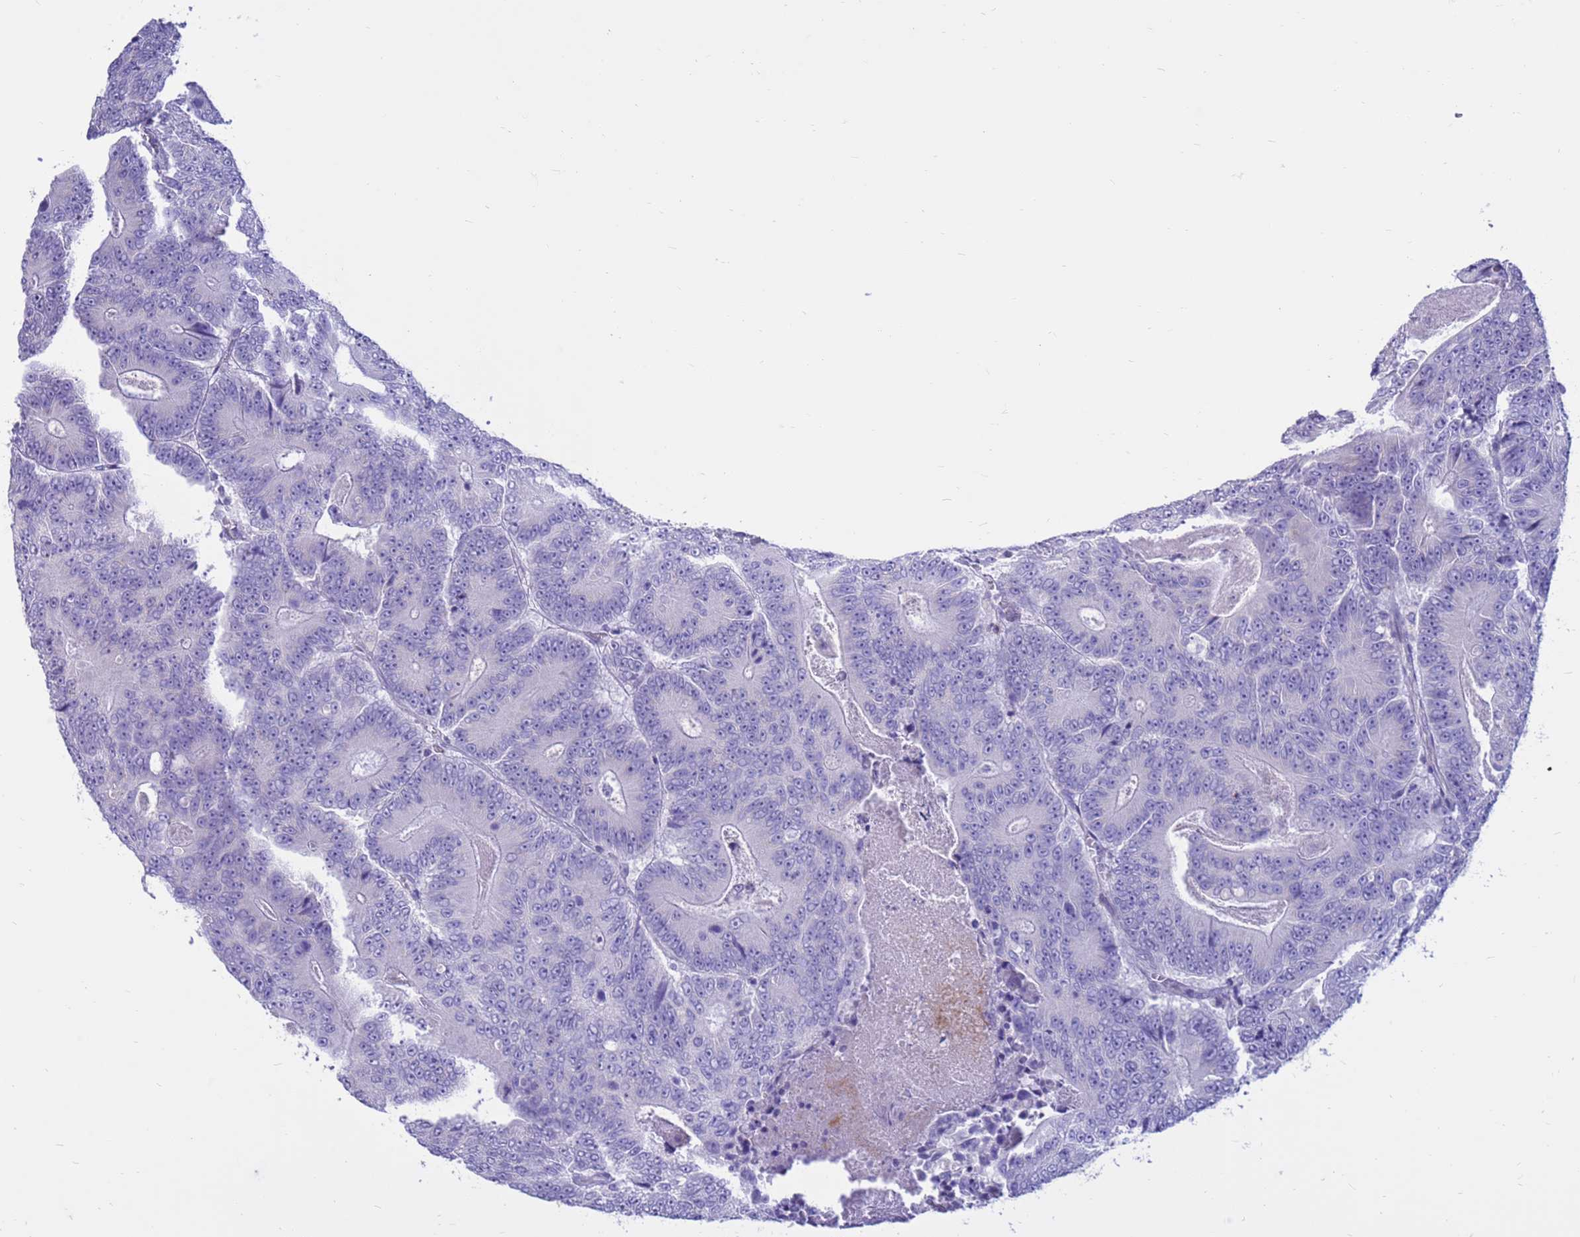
{"staining": {"intensity": "negative", "quantity": "none", "location": "none"}, "tissue": "colorectal cancer", "cell_type": "Tumor cells", "image_type": "cancer", "snomed": [{"axis": "morphology", "description": "Adenocarcinoma, NOS"}, {"axis": "topography", "description": "Colon"}], "caption": "Protein analysis of colorectal adenocarcinoma displays no significant positivity in tumor cells.", "gene": "PDE10A", "patient": {"sex": "male", "age": 83}}